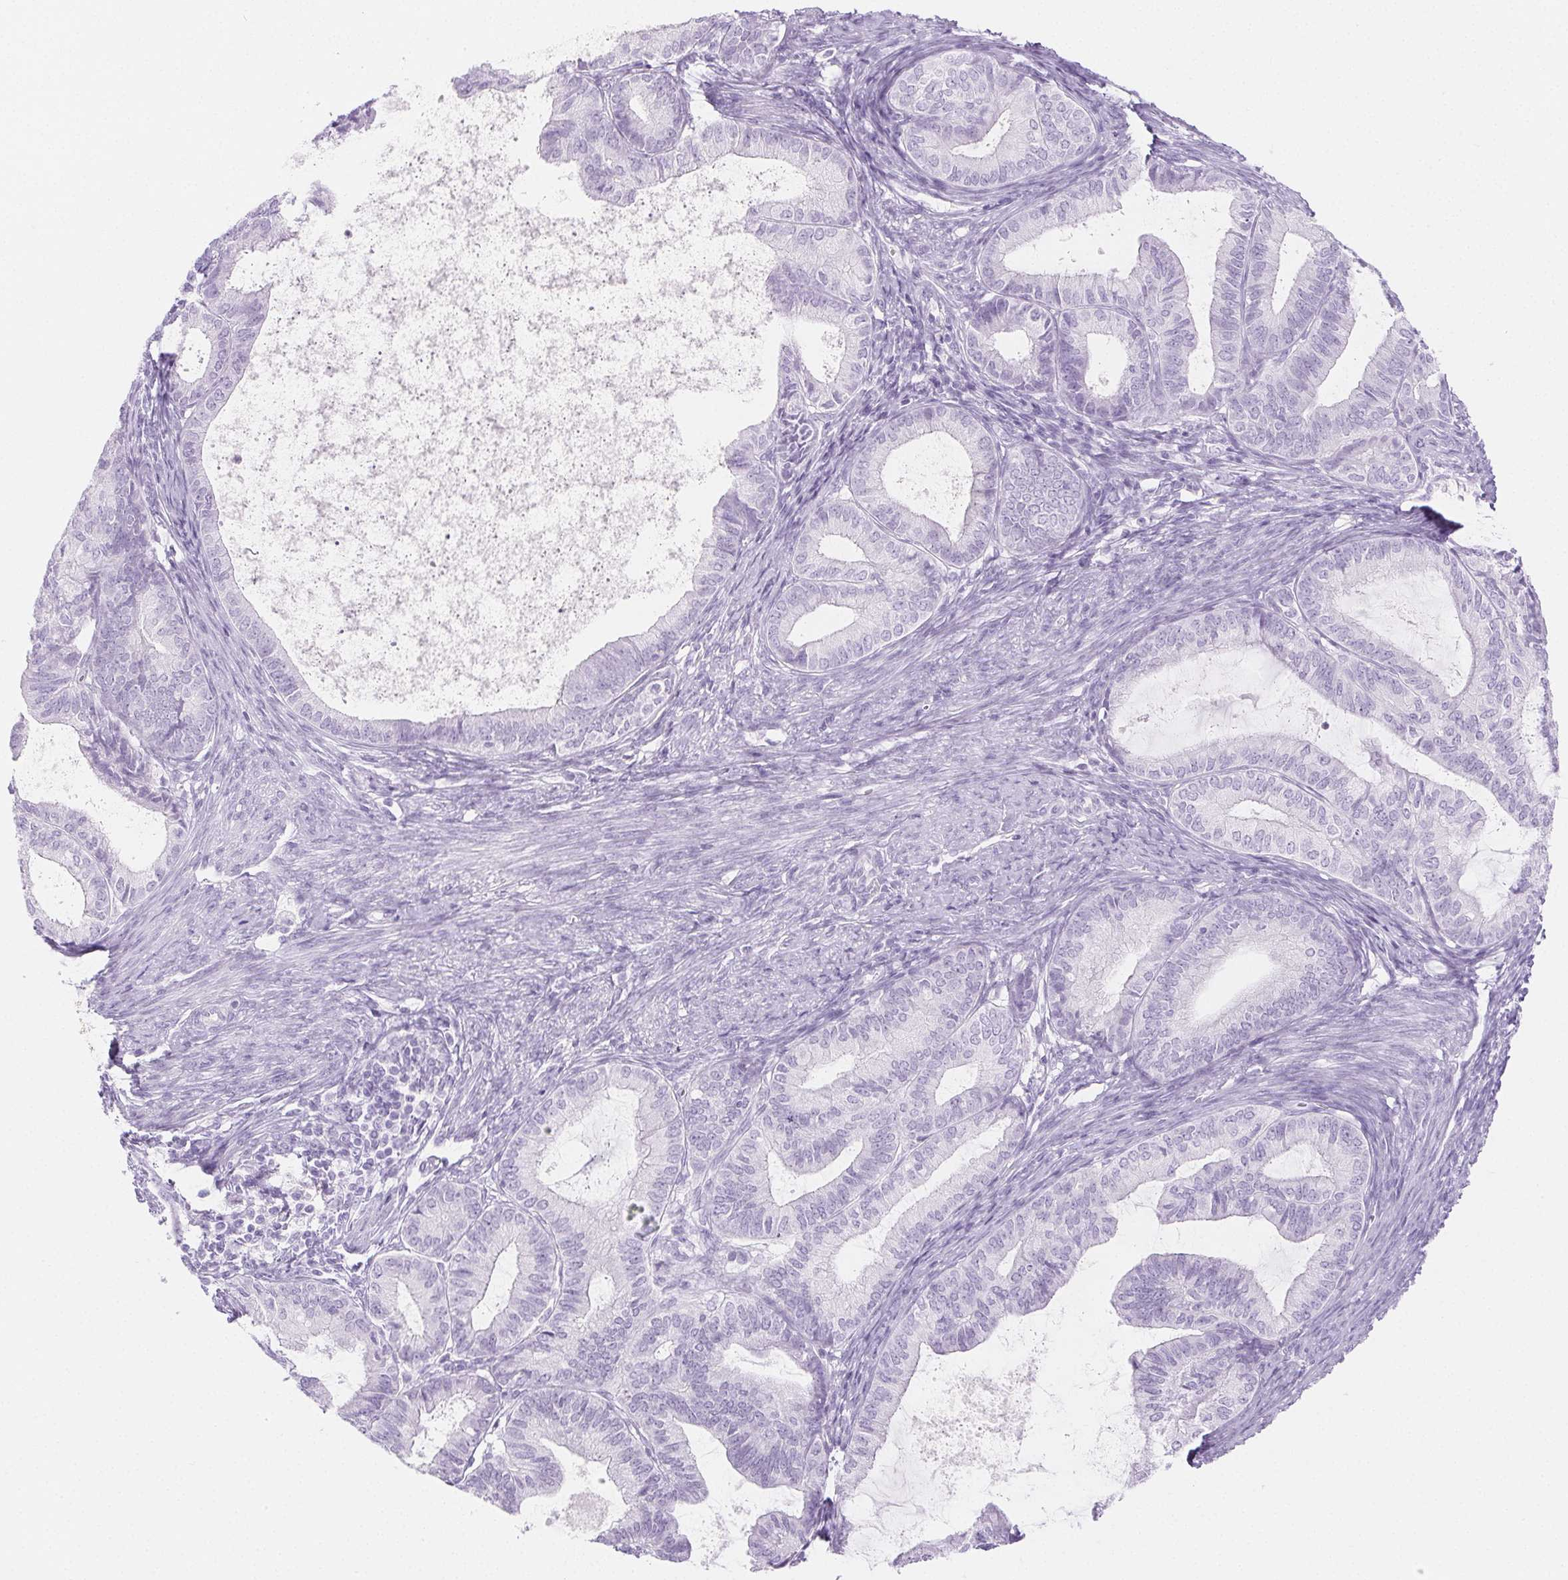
{"staining": {"intensity": "negative", "quantity": "none", "location": "none"}, "tissue": "endometrial cancer", "cell_type": "Tumor cells", "image_type": "cancer", "snomed": [{"axis": "morphology", "description": "Adenocarcinoma, NOS"}, {"axis": "topography", "description": "Endometrium"}], "caption": "Immunohistochemical staining of human adenocarcinoma (endometrial) shows no significant staining in tumor cells. (Immunohistochemistry (ihc), brightfield microscopy, high magnification).", "gene": "SPRR3", "patient": {"sex": "female", "age": 86}}